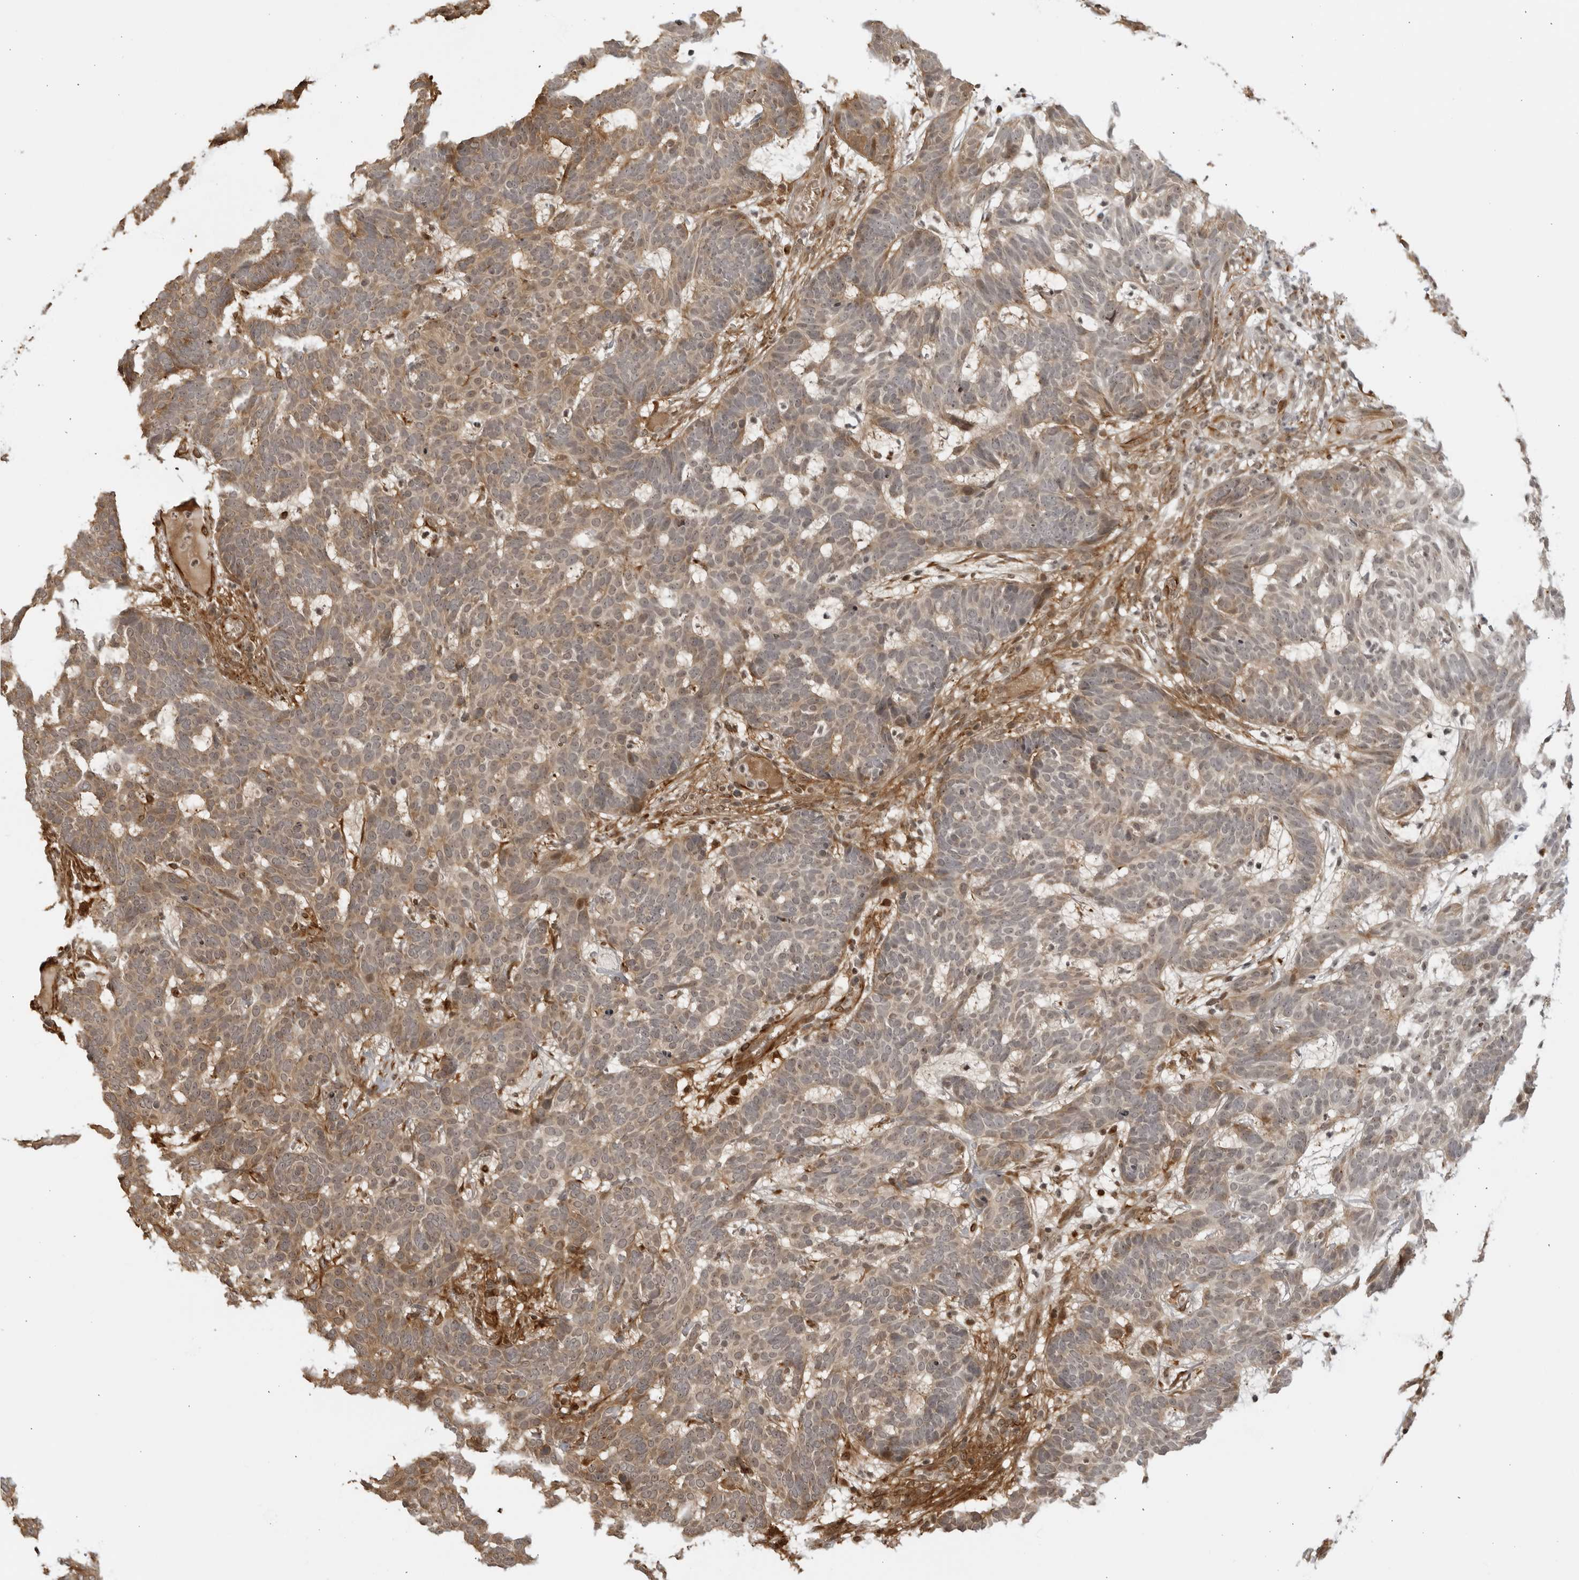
{"staining": {"intensity": "weak", "quantity": "25%-75%", "location": "cytoplasmic/membranous"}, "tissue": "skin cancer", "cell_type": "Tumor cells", "image_type": "cancer", "snomed": [{"axis": "morphology", "description": "Basal cell carcinoma"}, {"axis": "topography", "description": "Skin"}], "caption": "This is an image of immunohistochemistry (IHC) staining of basal cell carcinoma (skin), which shows weak expression in the cytoplasmic/membranous of tumor cells.", "gene": "TCF21", "patient": {"sex": "male", "age": 85}}